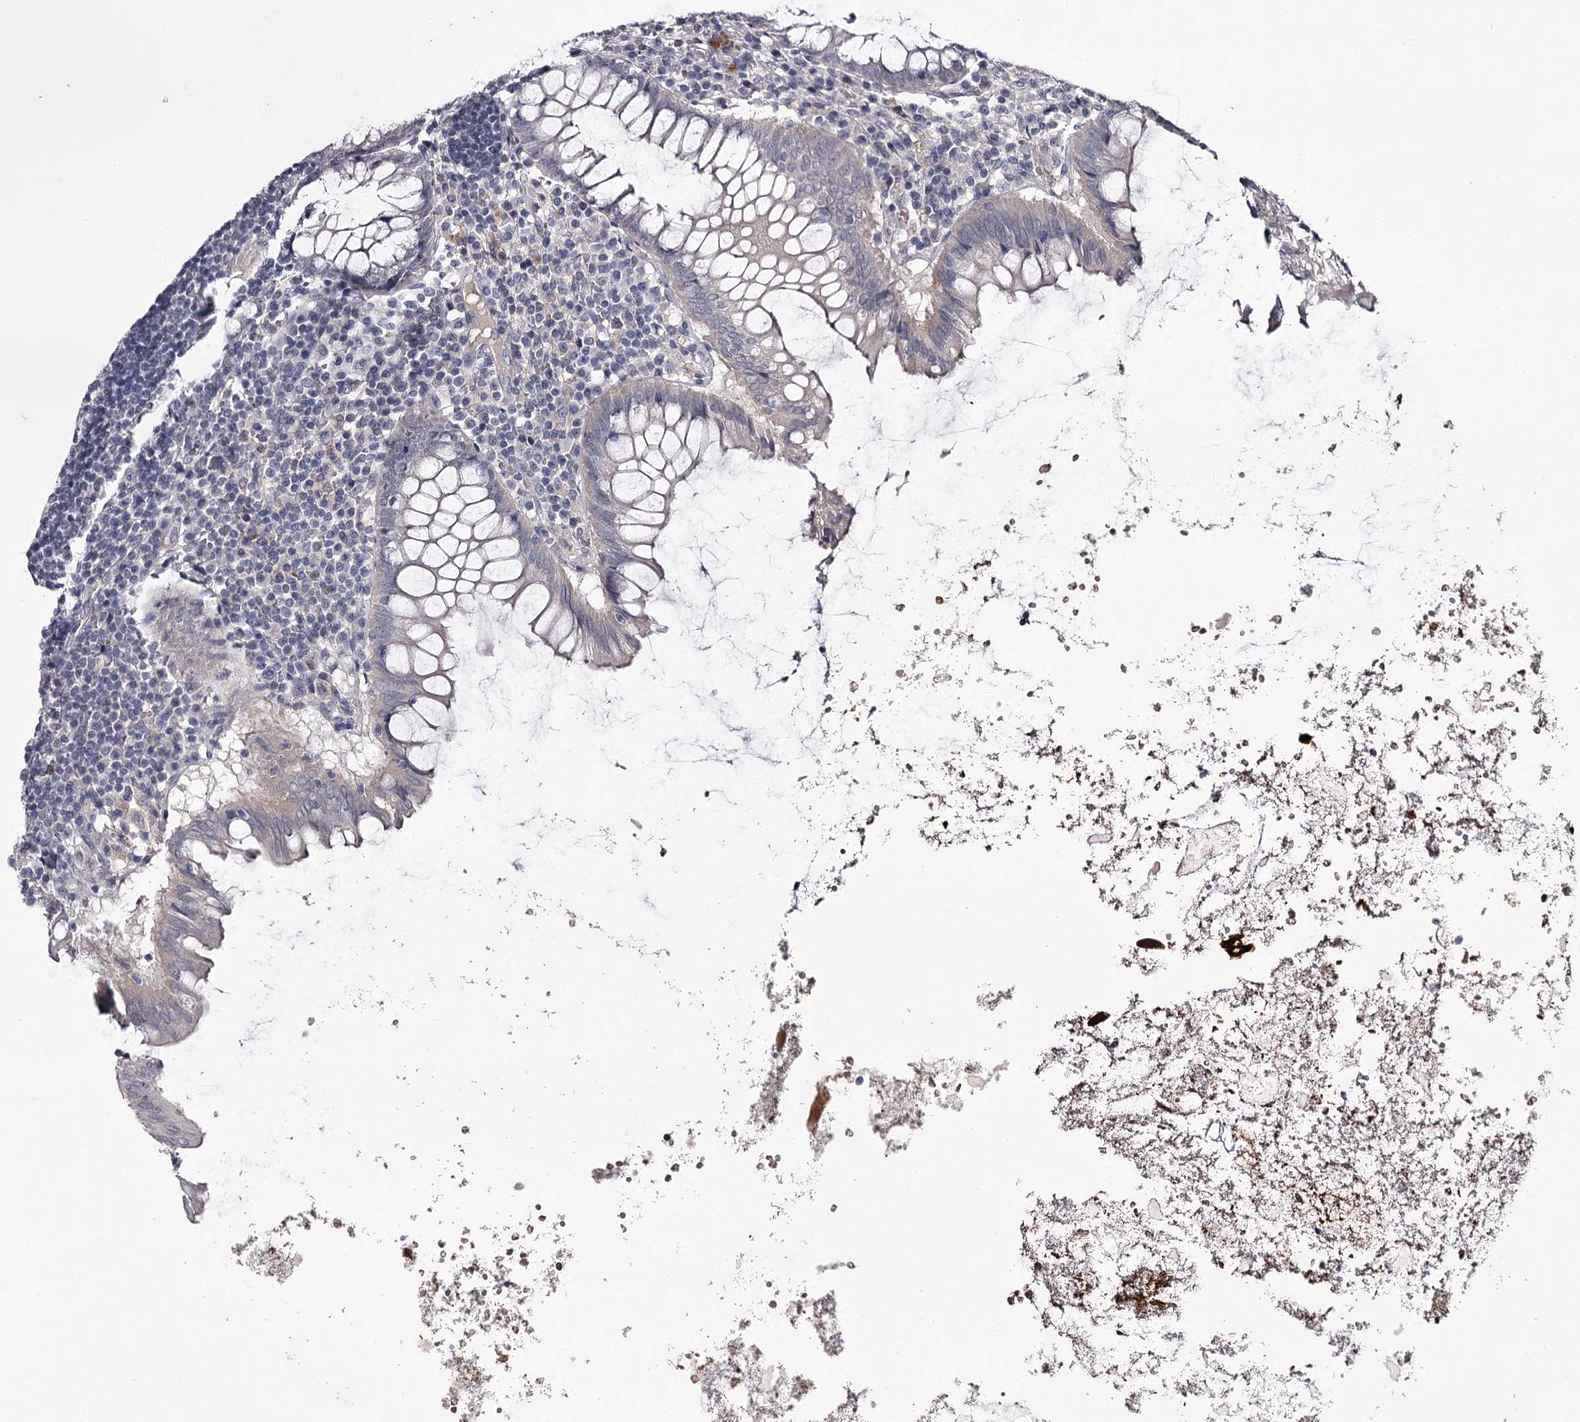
{"staining": {"intensity": "weak", "quantity": "<25%", "location": "cytoplasmic/membranous"}, "tissue": "appendix", "cell_type": "Glandular cells", "image_type": "normal", "snomed": [{"axis": "morphology", "description": "Normal tissue, NOS"}, {"axis": "topography", "description": "Appendix"}], "caption": "This is an immunohistochemistry (IHC) histopathology image of unremarkable human appendix. There is no positivity in glandular cells.", "gene": "FDXACB1", "patient": {"sex": "female", "age": 54}}